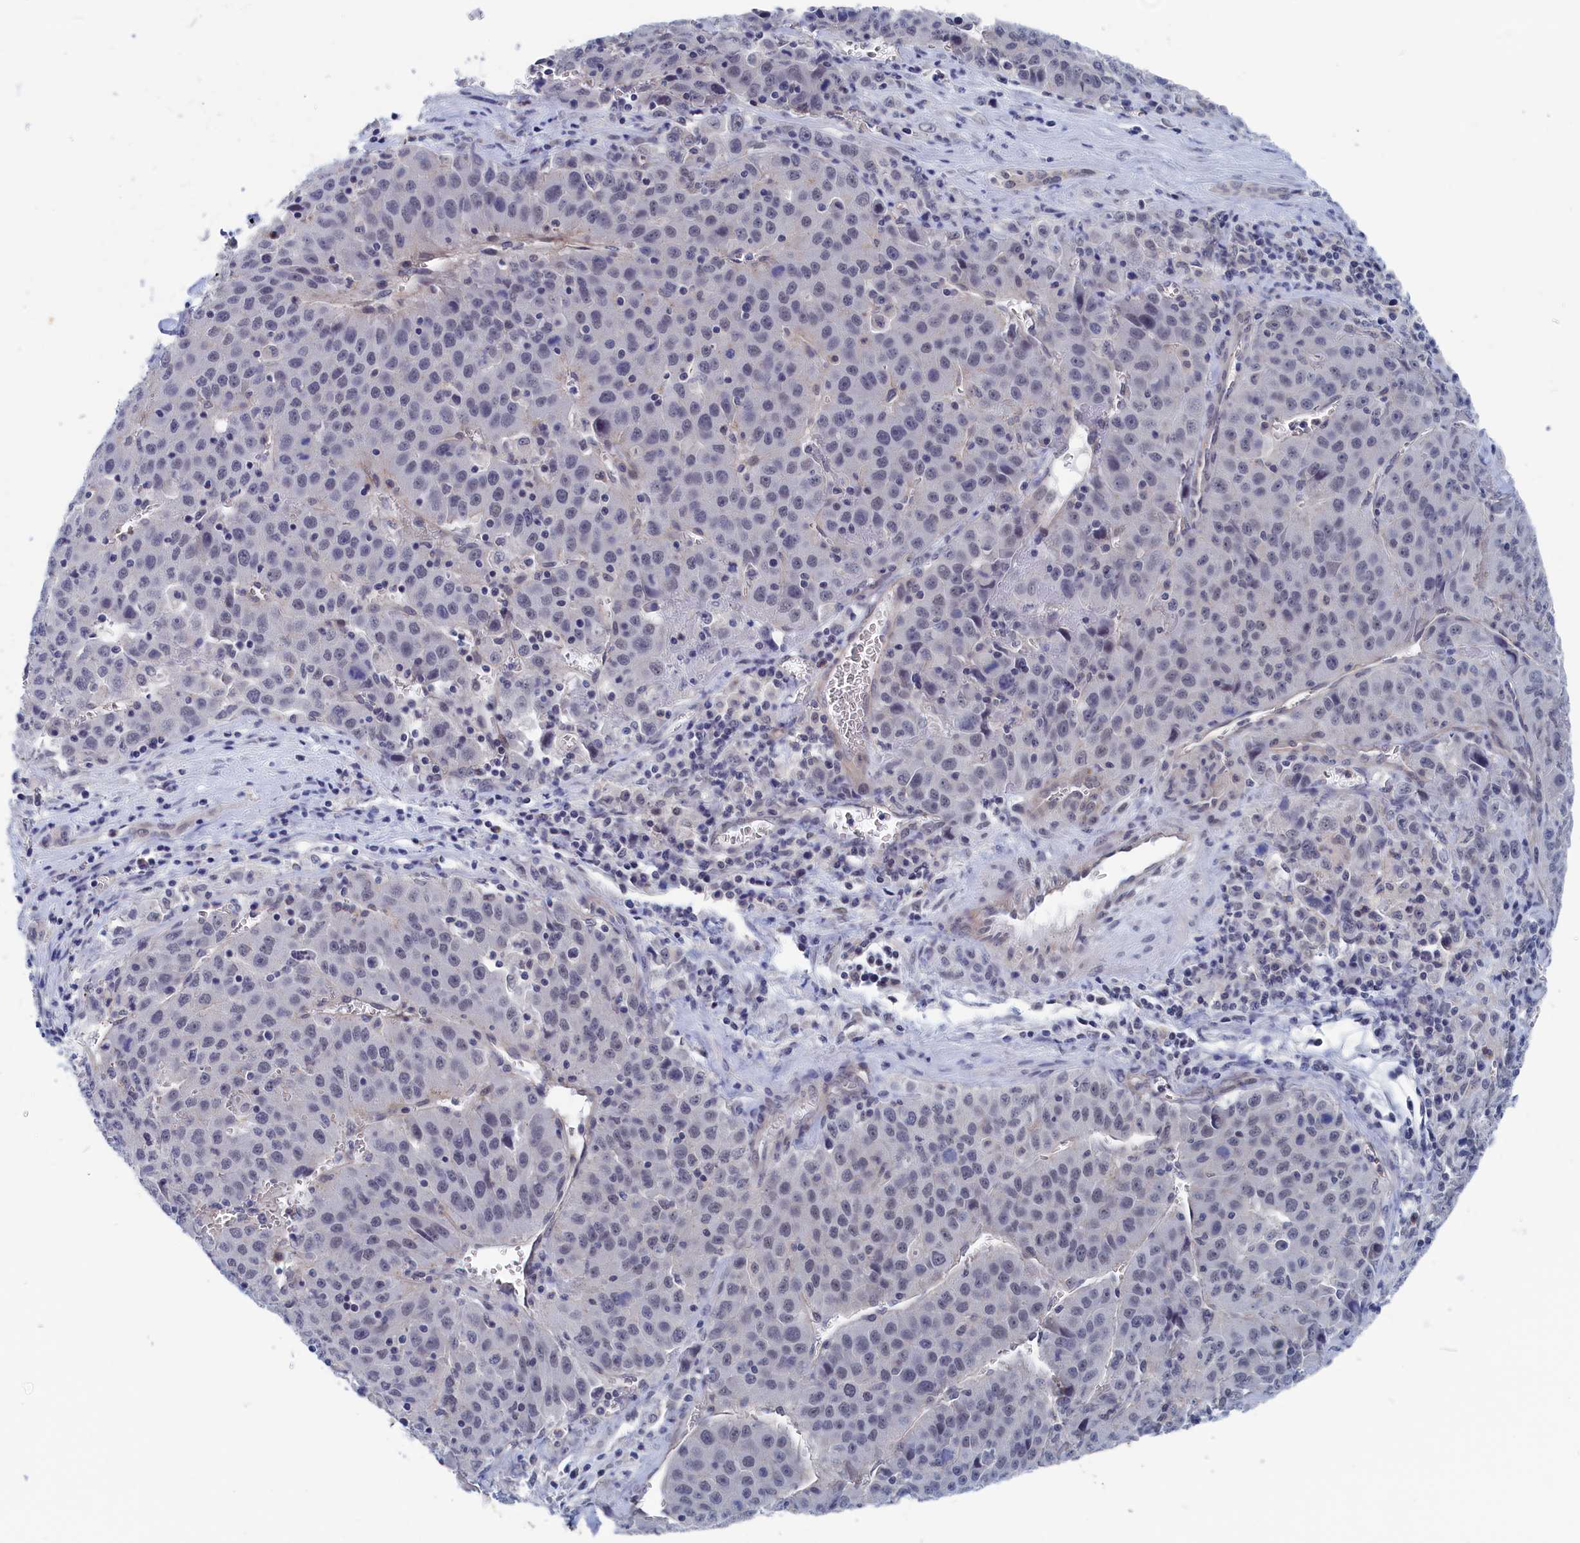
{"staining": {"intensity": "negative", "quantity": "none", "location": "none"}, "tissue": "liver cancer", "cell_type": "Tumor cells", "image_type": "cancer", "snomed": [{"axis": "morphology", "description": "Carcinoma, Hepatocellular, NOS"}, {"axis": "topography", "description": "Liver"}], "caption": "Immunohistochemistry micrograph of hepatocellular carcinoma (liver) stained for a protein (brown), which demonstrates no positivity in tumor cells. The staining is performed using DAB (3,3'-diaminobenzidine) brown chromogen with nuclei counter-stained in using hematoxylin.", "gene": "MARCHF3", "patient": {"sex": "female", "age": 53}}